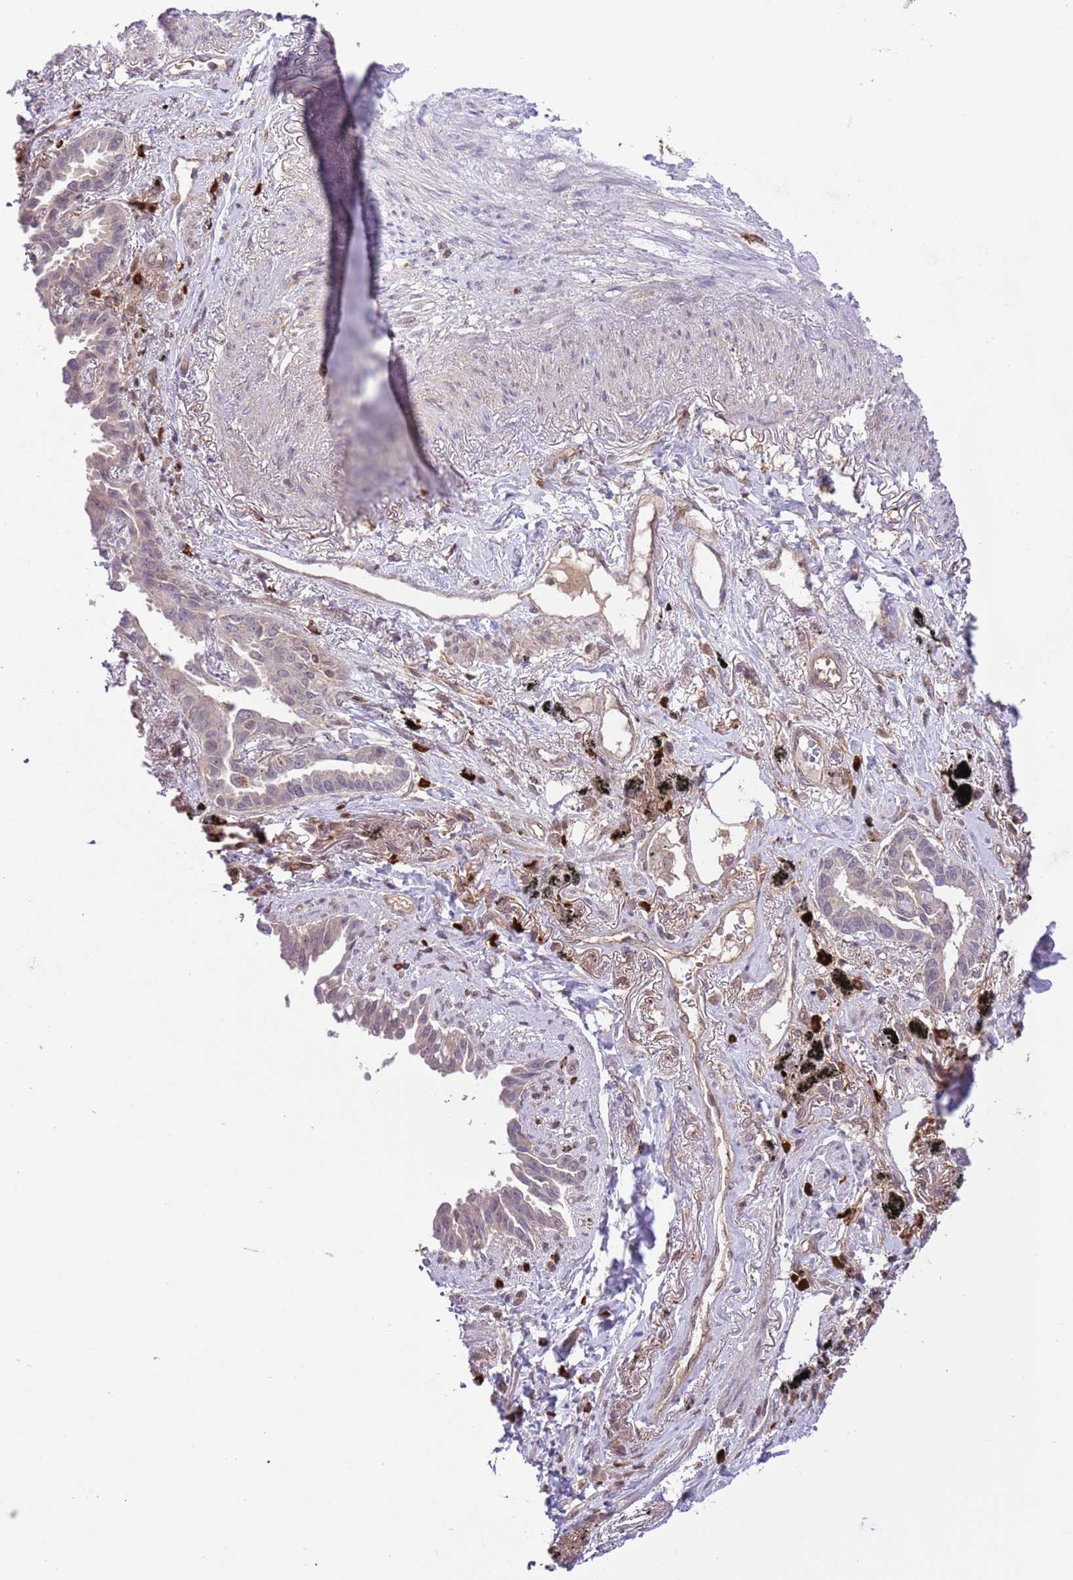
{"staining": {"intensity": "negative", "quantity": "none", "location": "none"}, "tissue": "lung cancer", "cell_type": "Tumor cells", "image_type": "cancer", "snomed": [{"axis": "morphology", "description": "Adenocarcinoma, NOS"}, {"axis": "topography", "description": "Lung"}], "caption": "Immunohistochemical staining of human adenocarcinoma (lung) exhibits no significant staining in tumor cells.", "gene": "HDHD2", "patient": {"sex": "male", "age": 67}}